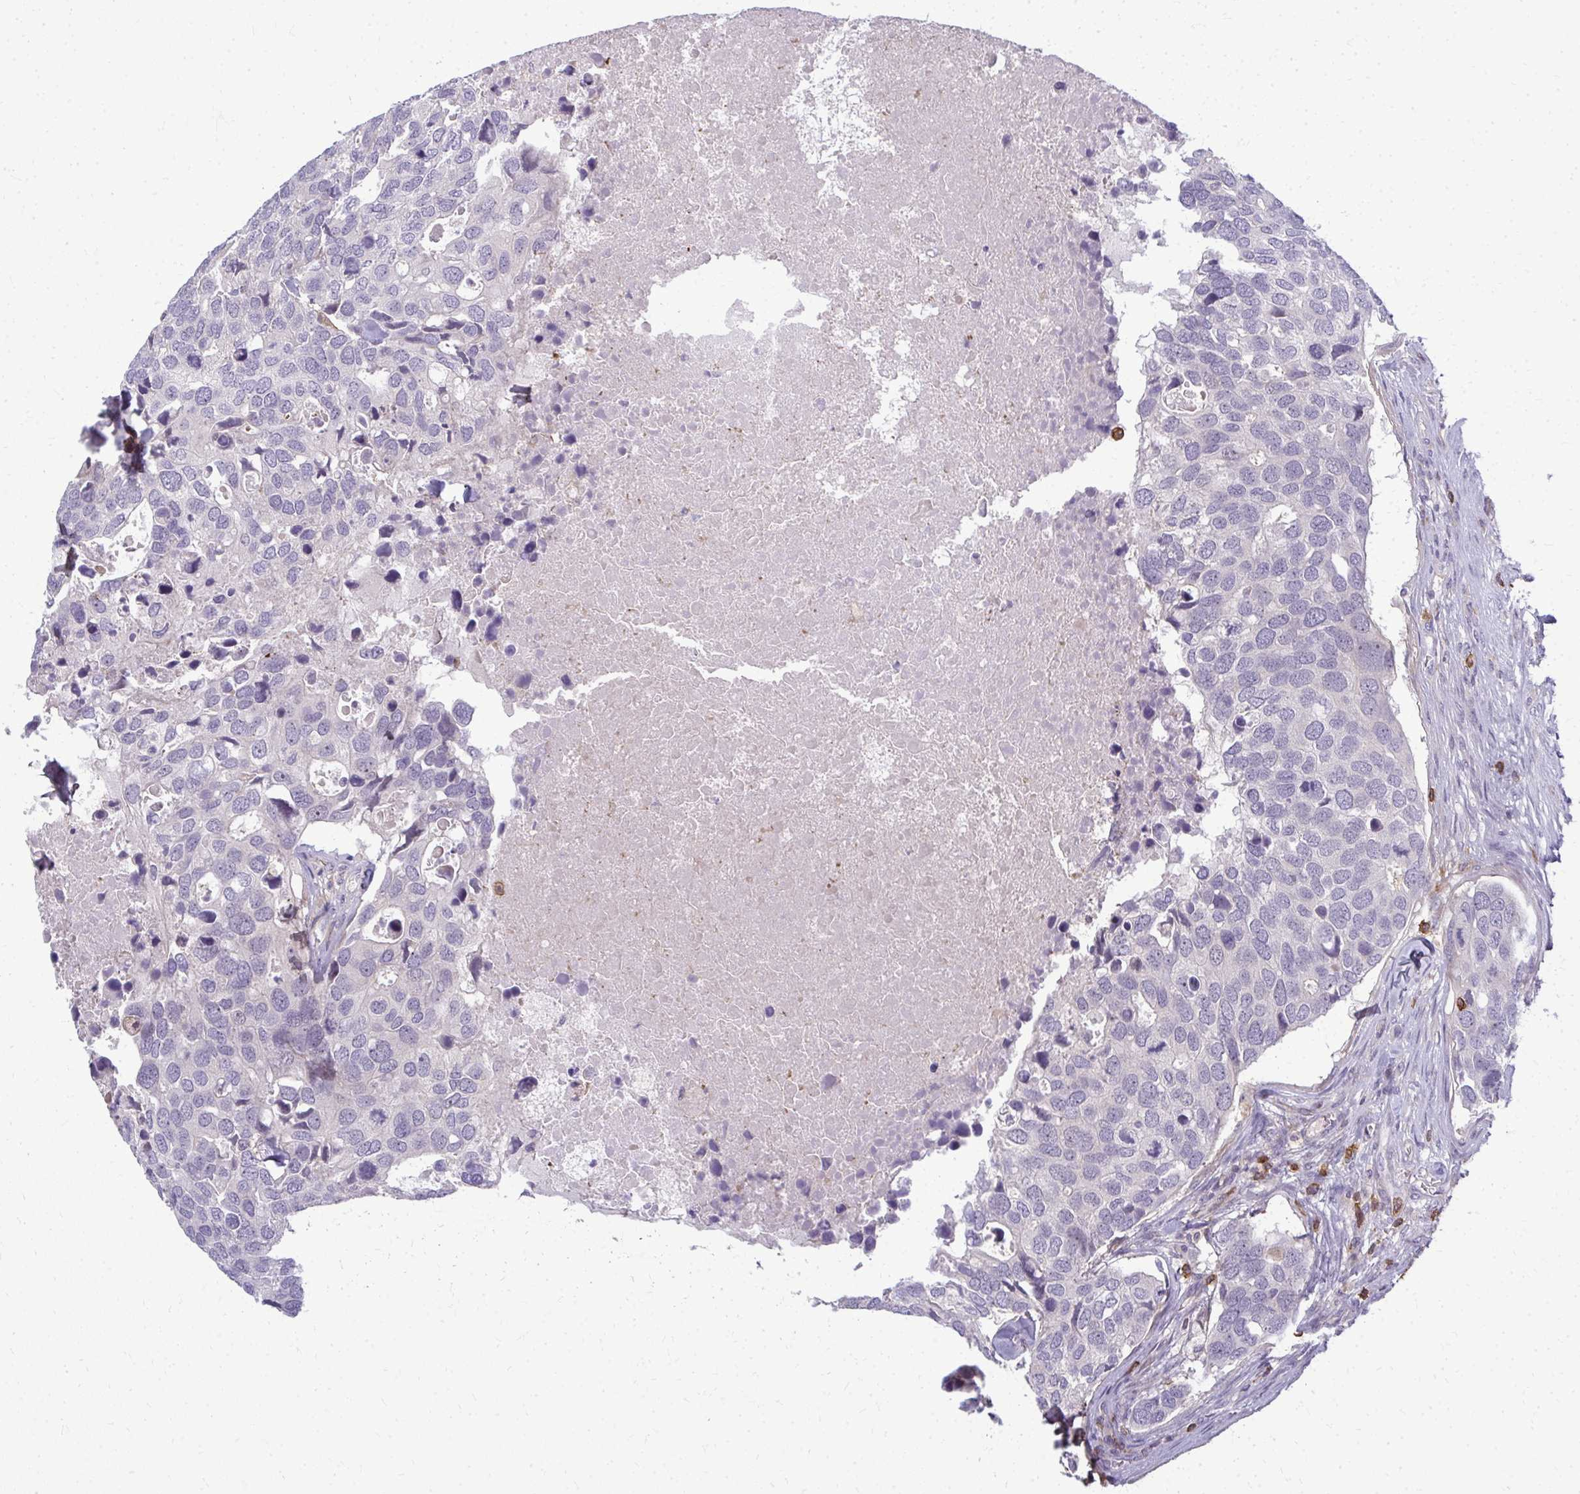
{"staining": {"intensity": "negative", "quantity": "none", "location": "none"}, "tissue": "breast cancer", "cell_type": "Tumor cells", "image_type": "cancer", "snomed": [{"axis": "morphology", "description": "Duct carcinoma"}, {"axis": "topography", "description": "Breast"}], "caption": "Image shows no protein positivity in tumor cells of breast cancer (infiltrating ductal carcinoma) tissue.", "gene": "AP5M1", "patient": {"sex": "female", "age": 83}}